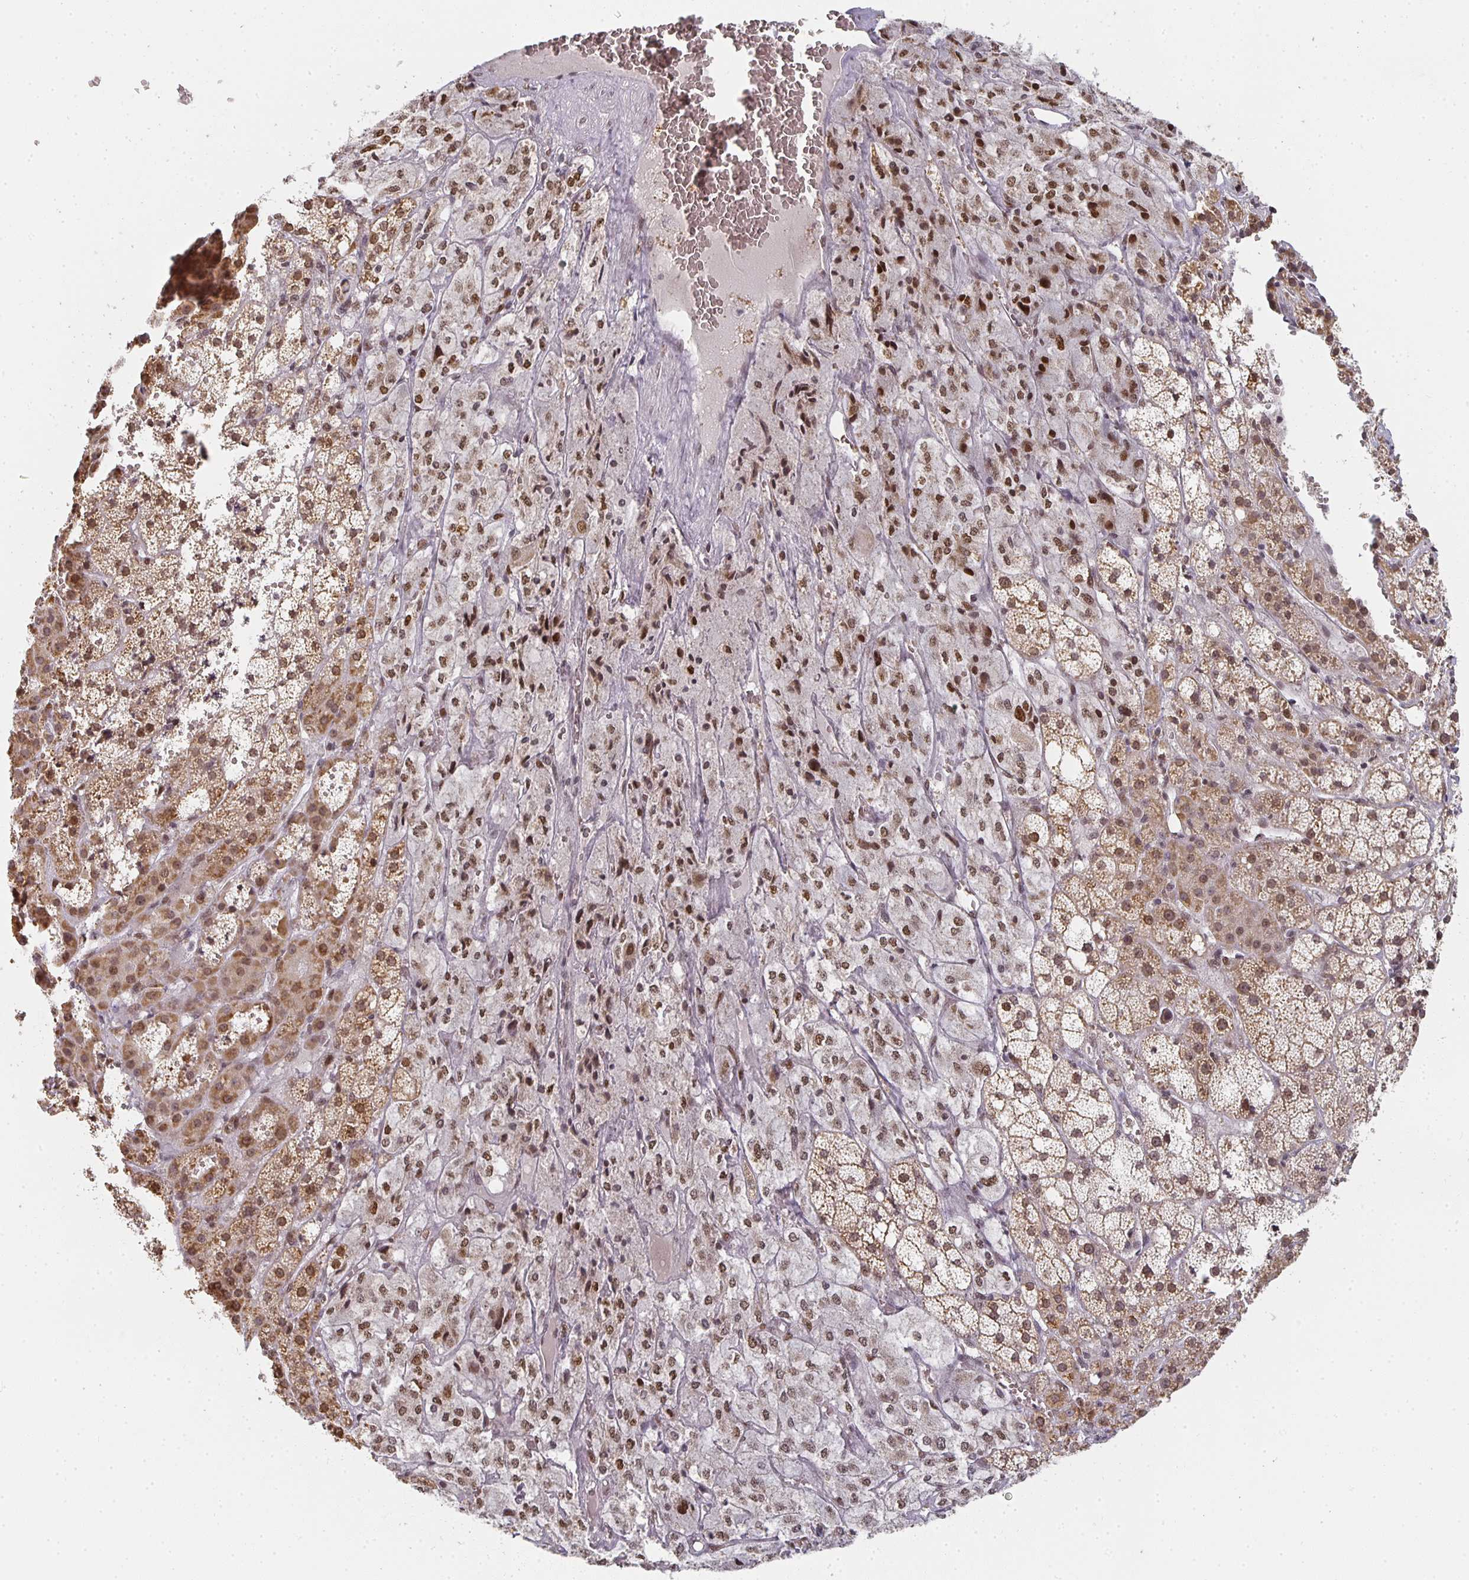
{"staining": {"intensity": "moderate", "quantity": ">75%", "location": "cytoplasmic/membranous,nuclear"}, "tissue": "adrenal gland", "cell_type": "Glandular cells", "image_type": "normal", "snomed": [{"axis": "morphology", "description": "Normal tissue, NOS"}, {"axis": "topography", "description": "Adrenal gland"}], "caption": "This histopathology image demonstrates normal adrenal gland stained with immunohistochemistry to label a protein in brown. The cytoplasmic/membranous,nuclear of glandular cells show moderate positivity for the protein. Nuclei are counter-stained blue.", "gene": "SMARCA2", "patient": {"sex": "male", "age": 53}}